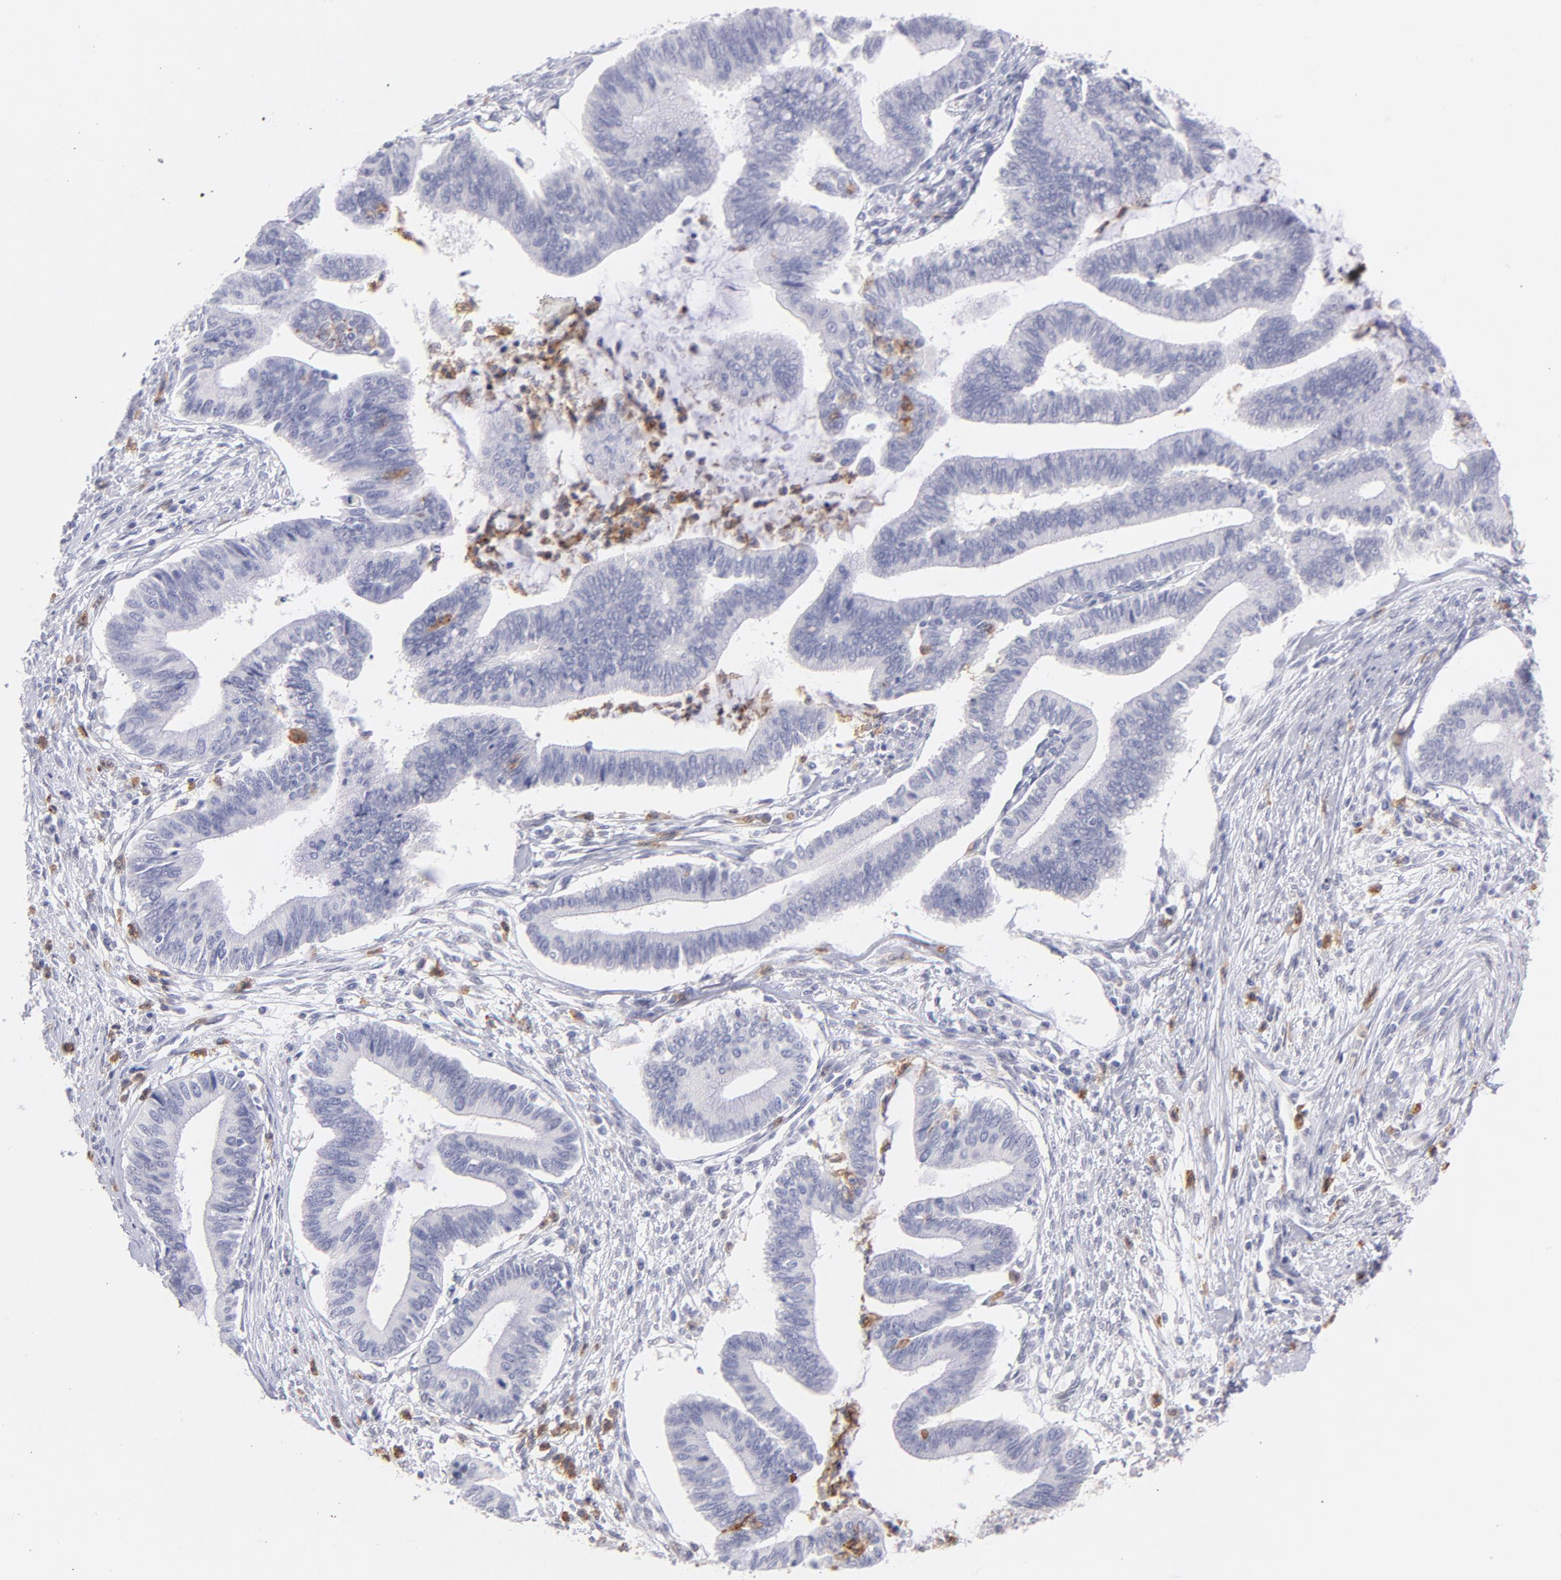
{"staining": {"intensity": "negative", "quantity": "none", "location": "none"}, "tissue": "cervical cancer", "cell_type": "Tumor cells", "image_type": "cancer", "snomed": [{"axis": "morphology", "description": "Adenocarcinoma, NOS"}, {"axis": "topography", "description": "Cervix"}], "caption": "Protein analysis of cervical cancer demonstrates no significant positivity in tumor cells.", "gene": "LTB4R", "patient": {"sex": "female", "age": 36}}